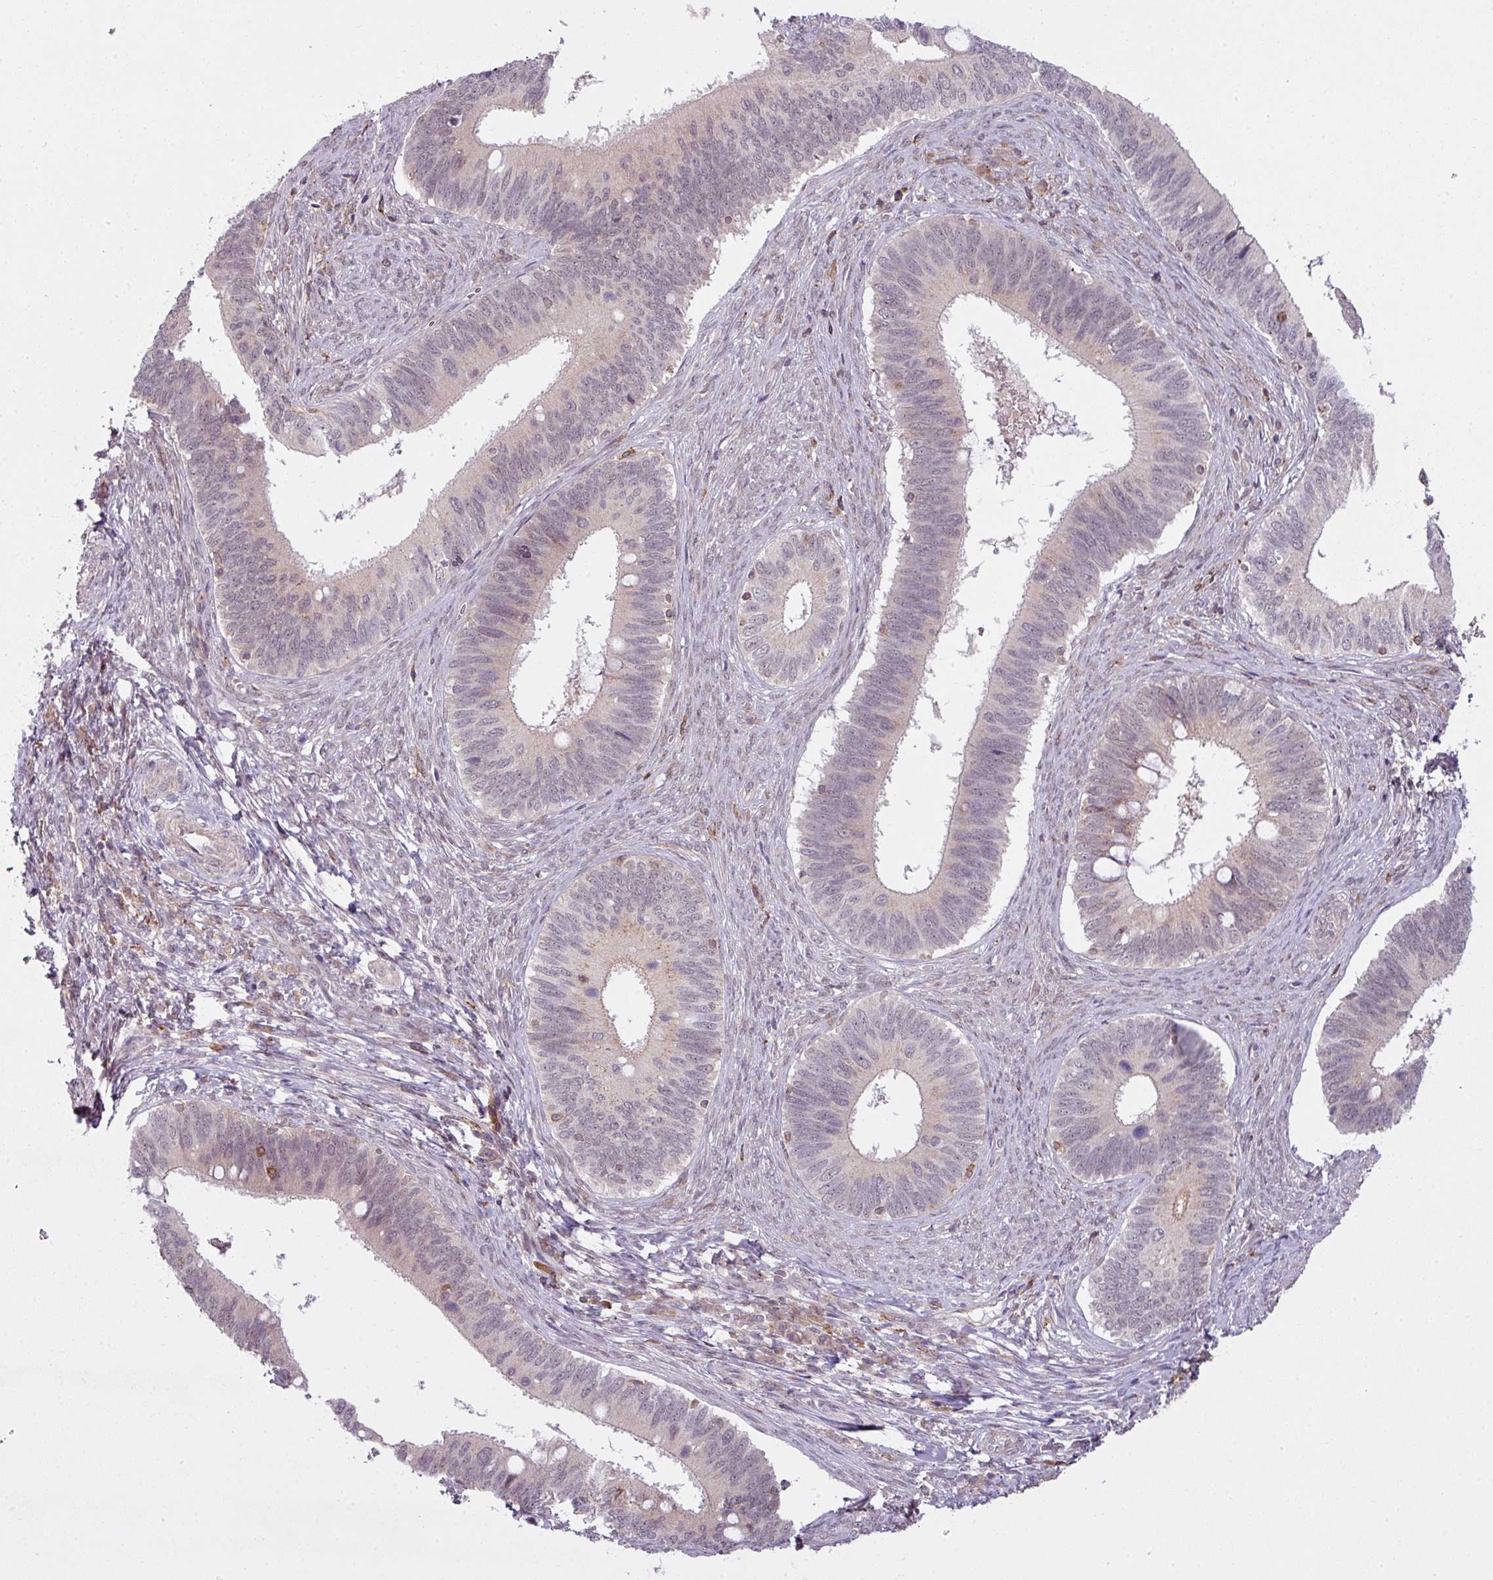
{"staining": {"intensity": "negative", "quantity": "none", "location": "none"}, "tissue": "cervical cancer", "cell_type": "Tumor cells", "image_type": "cancer", "snomed": [{"axis": "morphology", "description": "Adenocarcinoma, NOS"}, {"axis": "topography", "description": "Cervix"}], "caption": "Tumor cells show no significant expression in cervical cancer.", "gene": "ZC2HC1C", "patient": {"sex": "female", "age": 42}}